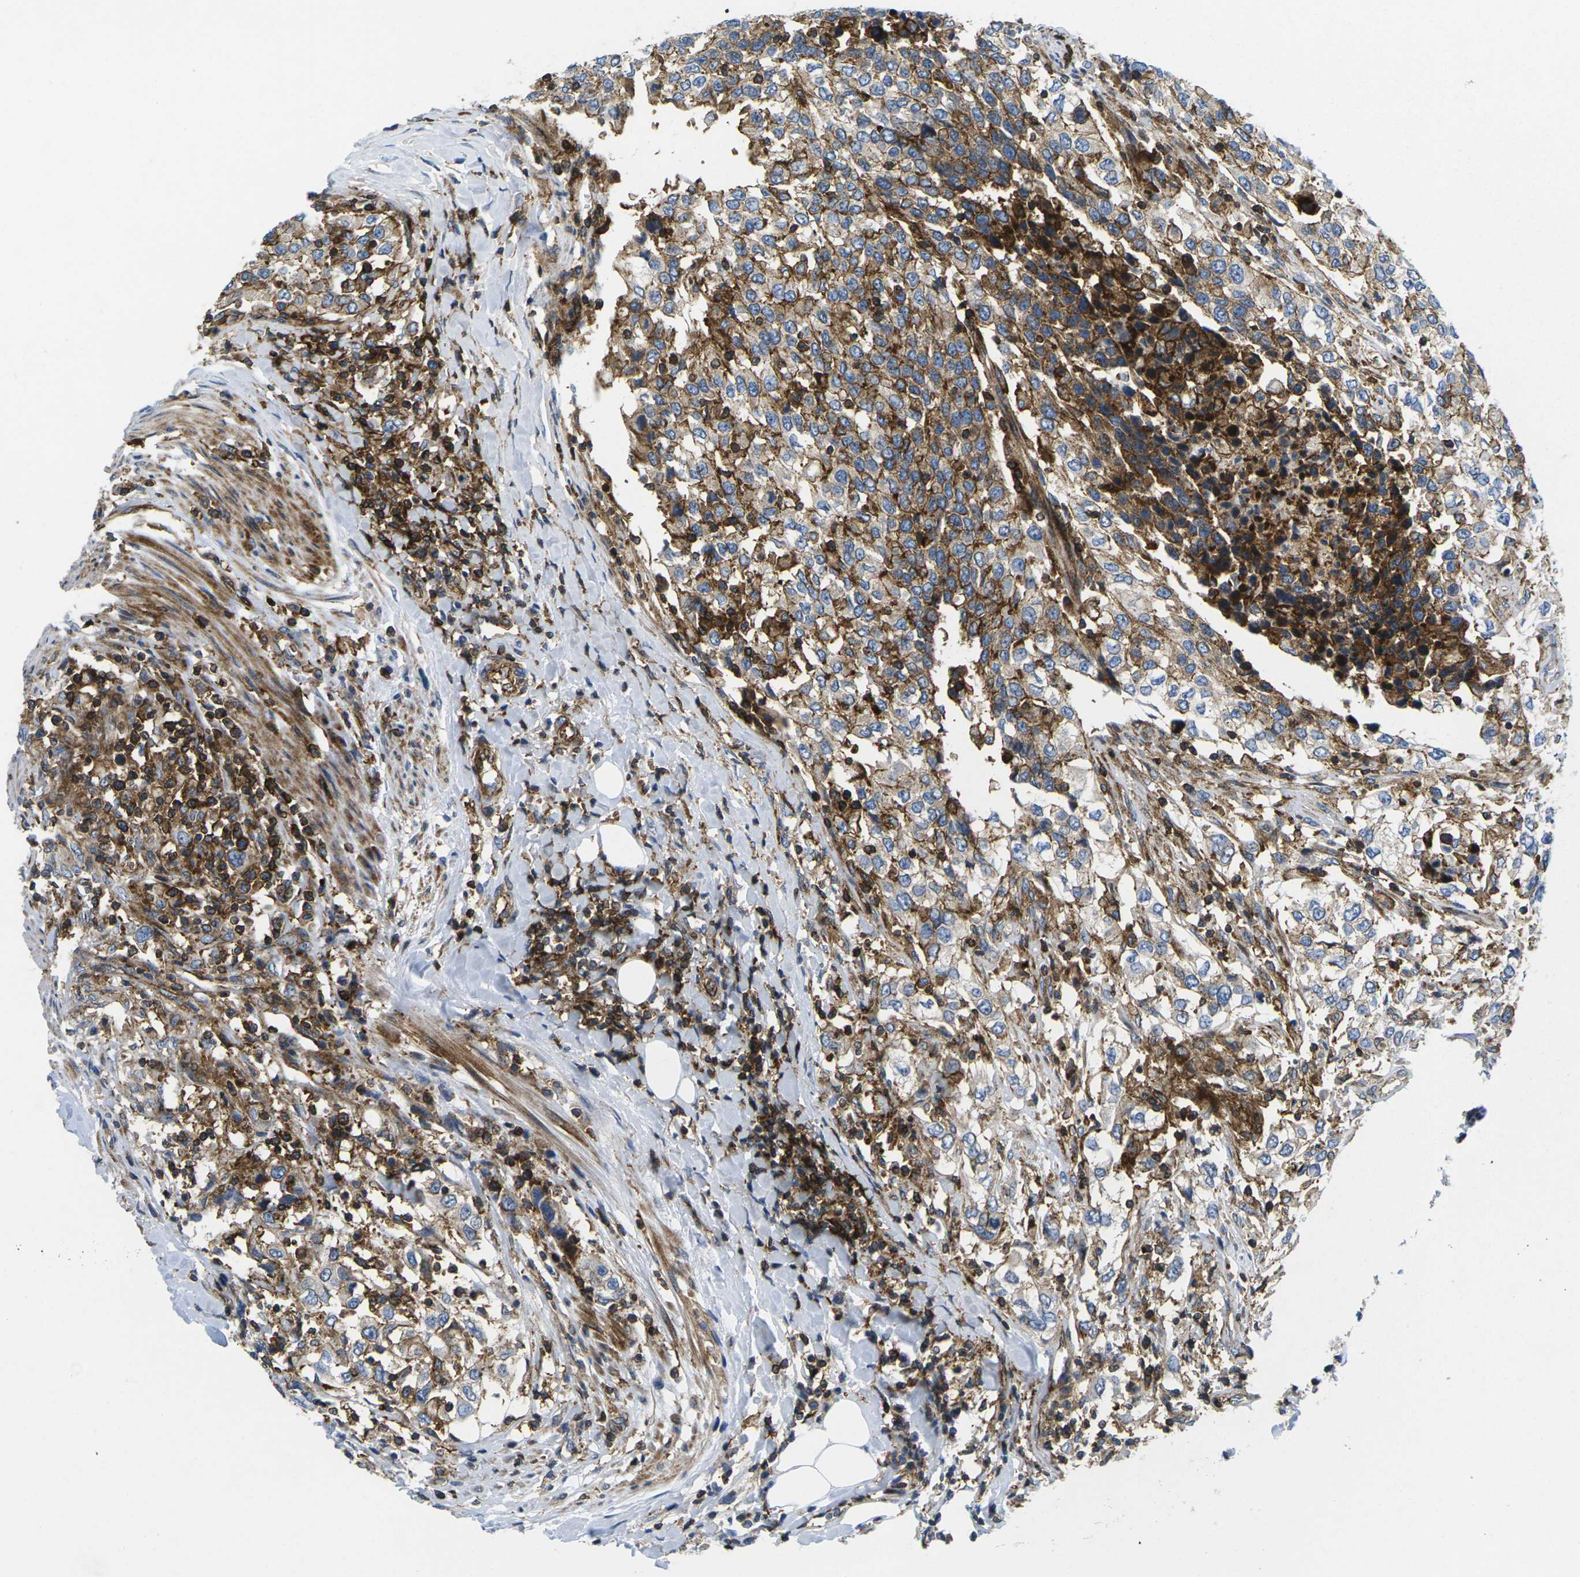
{"staining": {"intensity": "moderate", "quantity": "25%-75%", "location": "cytoplasmic/membranous"}, "tissue": "urothelial cancer", "cell_type": "Tumor cells", "image_type": "cancer", "snomed": [{"axis": "morphology", "description": "Urothelial carcinoma, High grade"}, {"axis": "topography", "description": "Urinary bladder"}], "caption": "High-grade urothelial carcinoma tissue reveals moderate cytoplasmic/membranous staining in about 25%-75% of tumor cells, visualized by immunohistochemistry.", "gene": "IQGAP1", "patient": {"sex": "female", "age": 56}}